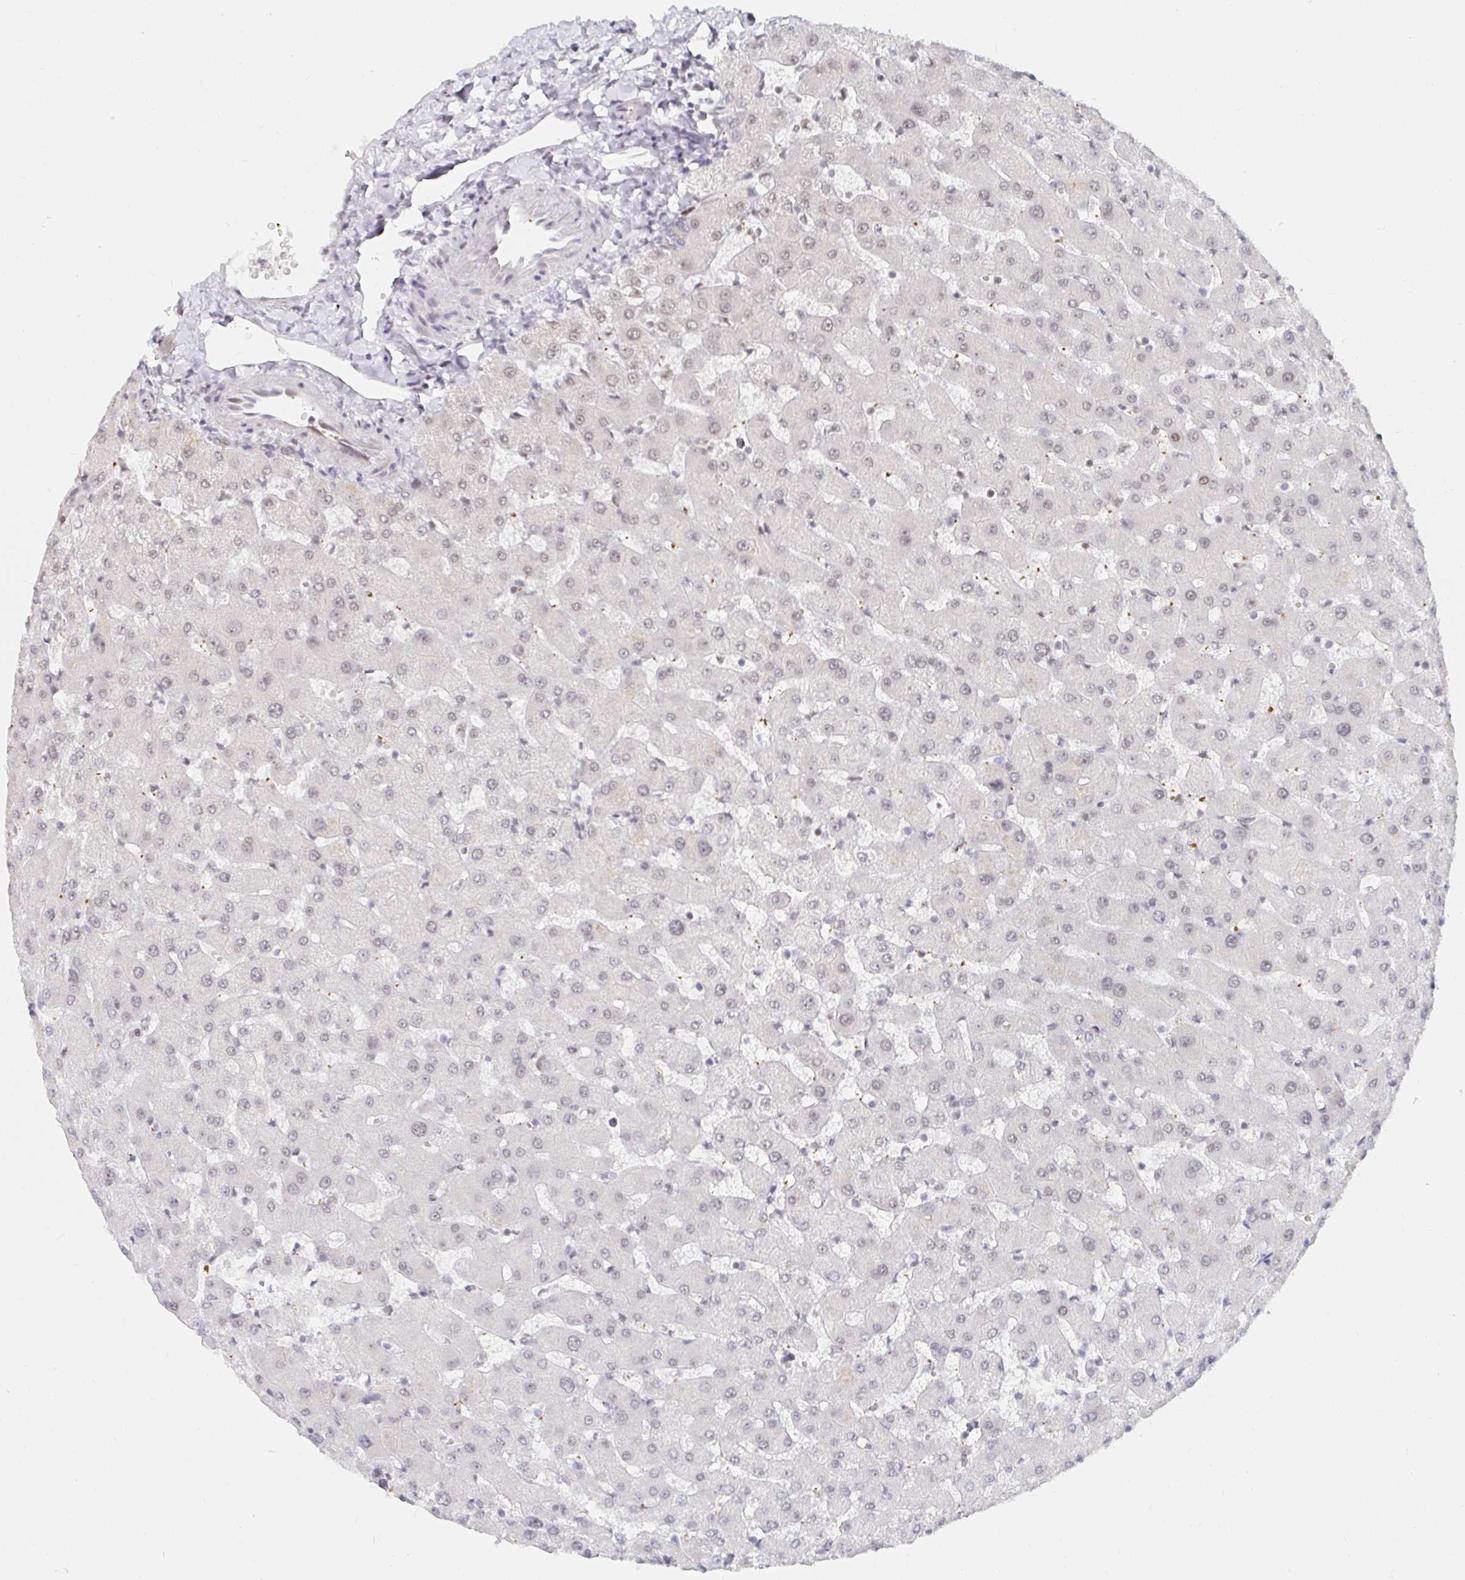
{"staining": {"intensity": "negative", "quantity": "none", "location": "none"}, "tissue": "liver", "cell_type": "Cholangiocytes", "image_type": "normal", "snomed": [{"axis": "morphology", "description": "Normal tissue, NOS"}, {"axis": "topography", "description": "Liver"}], "caption": "High power microscopy image of an IHC histopathology image of unremarkable liver, revealing no significant expression in cholangiocytes. (Brightfield microscopy of DAB (3,3'-diaminobenzidine) IHC at high magnification).", "gene": "CHD2", "patient": {"sex": "female", "age": 63}}